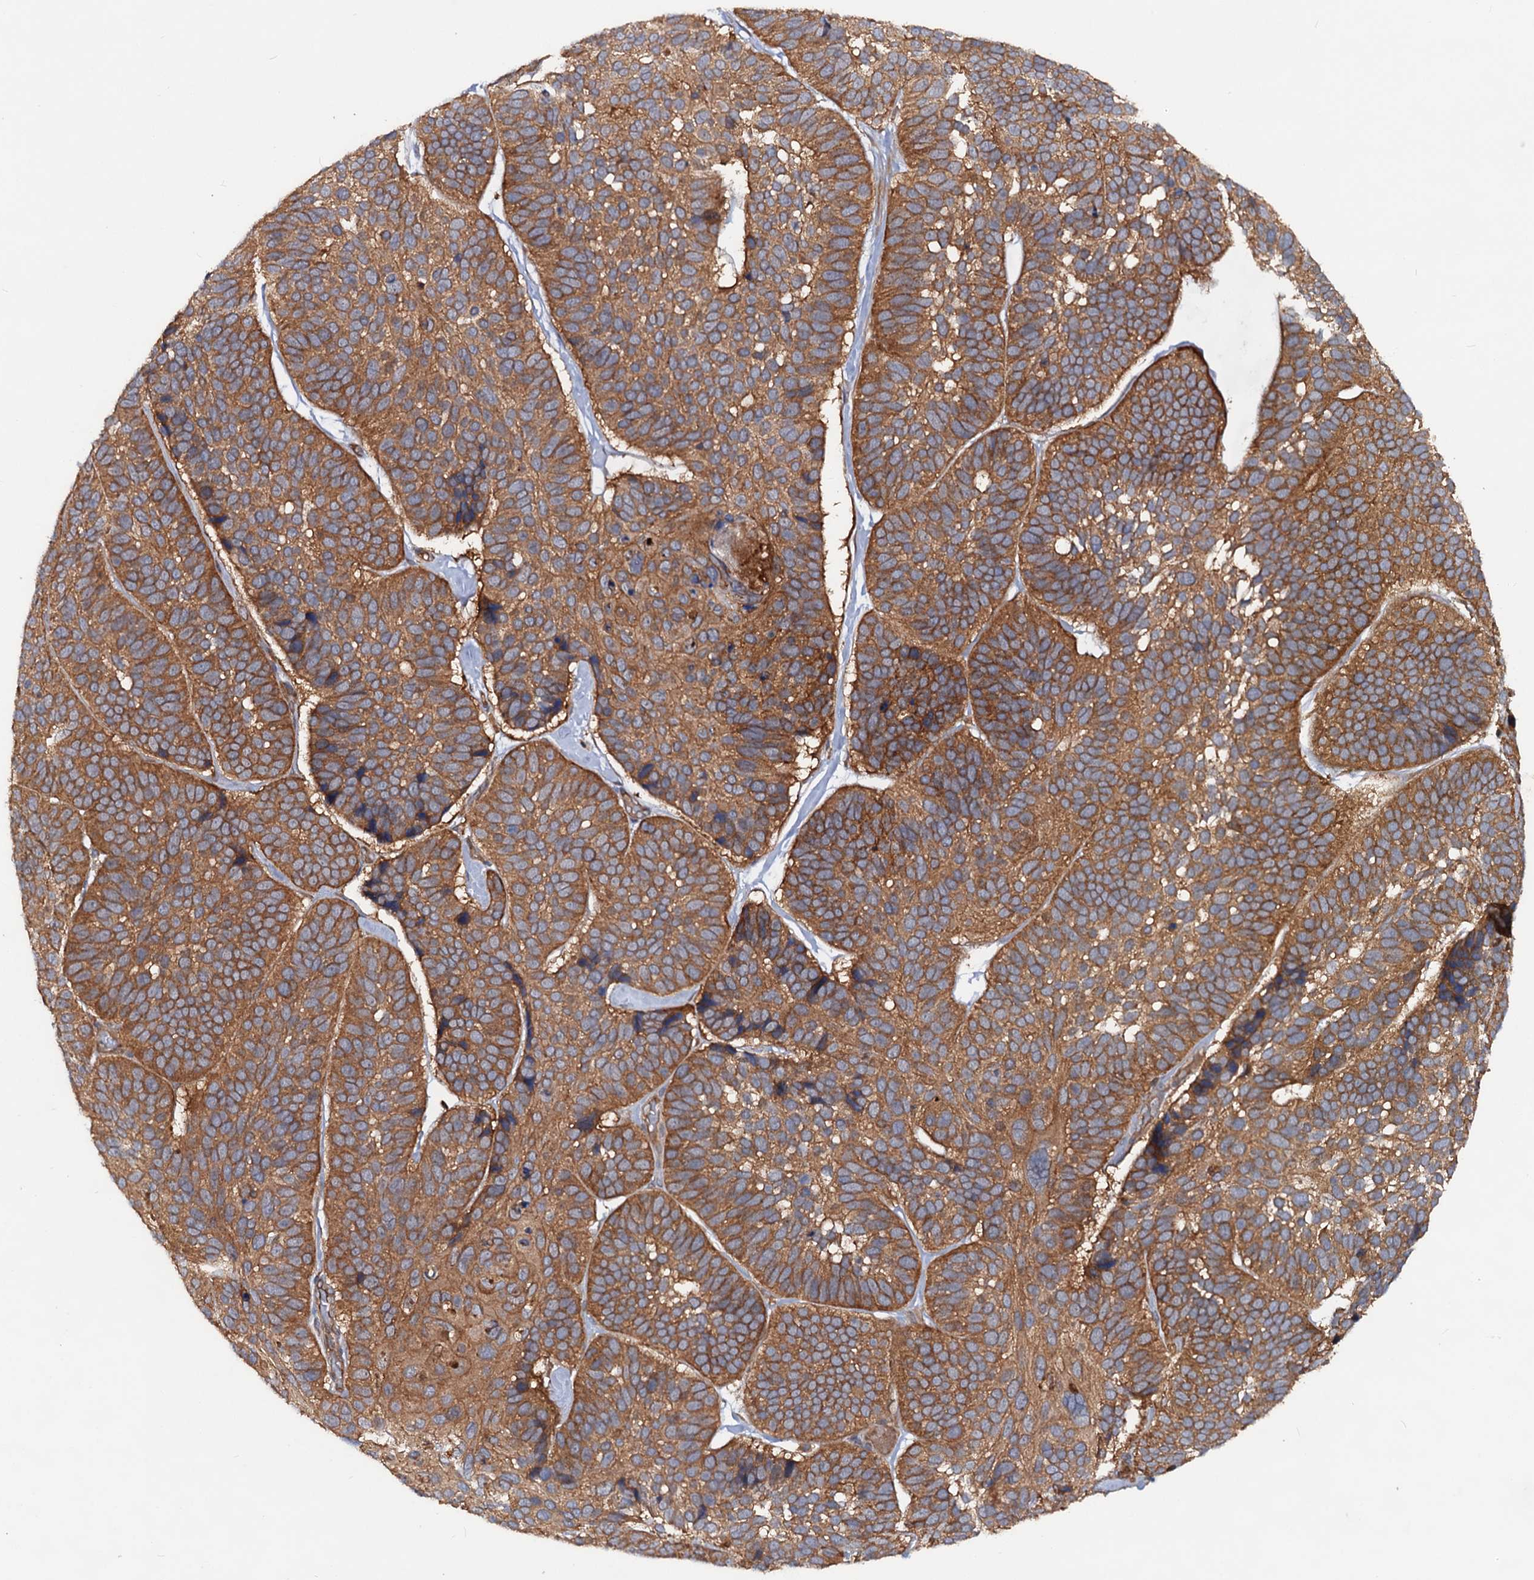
{"staining": {"intensity": "moderate", "quantity": ">75%", "location": "cytoplasmic/membranous"}, "tissue": "skin cancer", "cell_type": "Tumor cells", "image_type": "cancer", "snomed": [{"axis": "morphology", "description": "Basal cell carcinoma"}, {"axis": "topography", "description": "Skin"}], "caption": "The histopathology image demonstrates a brown stain indicating the presence of a protein in the cytoplasmic/membranous of tumor cells in basal cell carcinoma (skin). The staining was performed using DAB, with brown indicating positive protein expression. Nuclei are stained blue with hematoxylin.", "gene": "VPS29", "patient": {"sex": "male", "age": 62}}